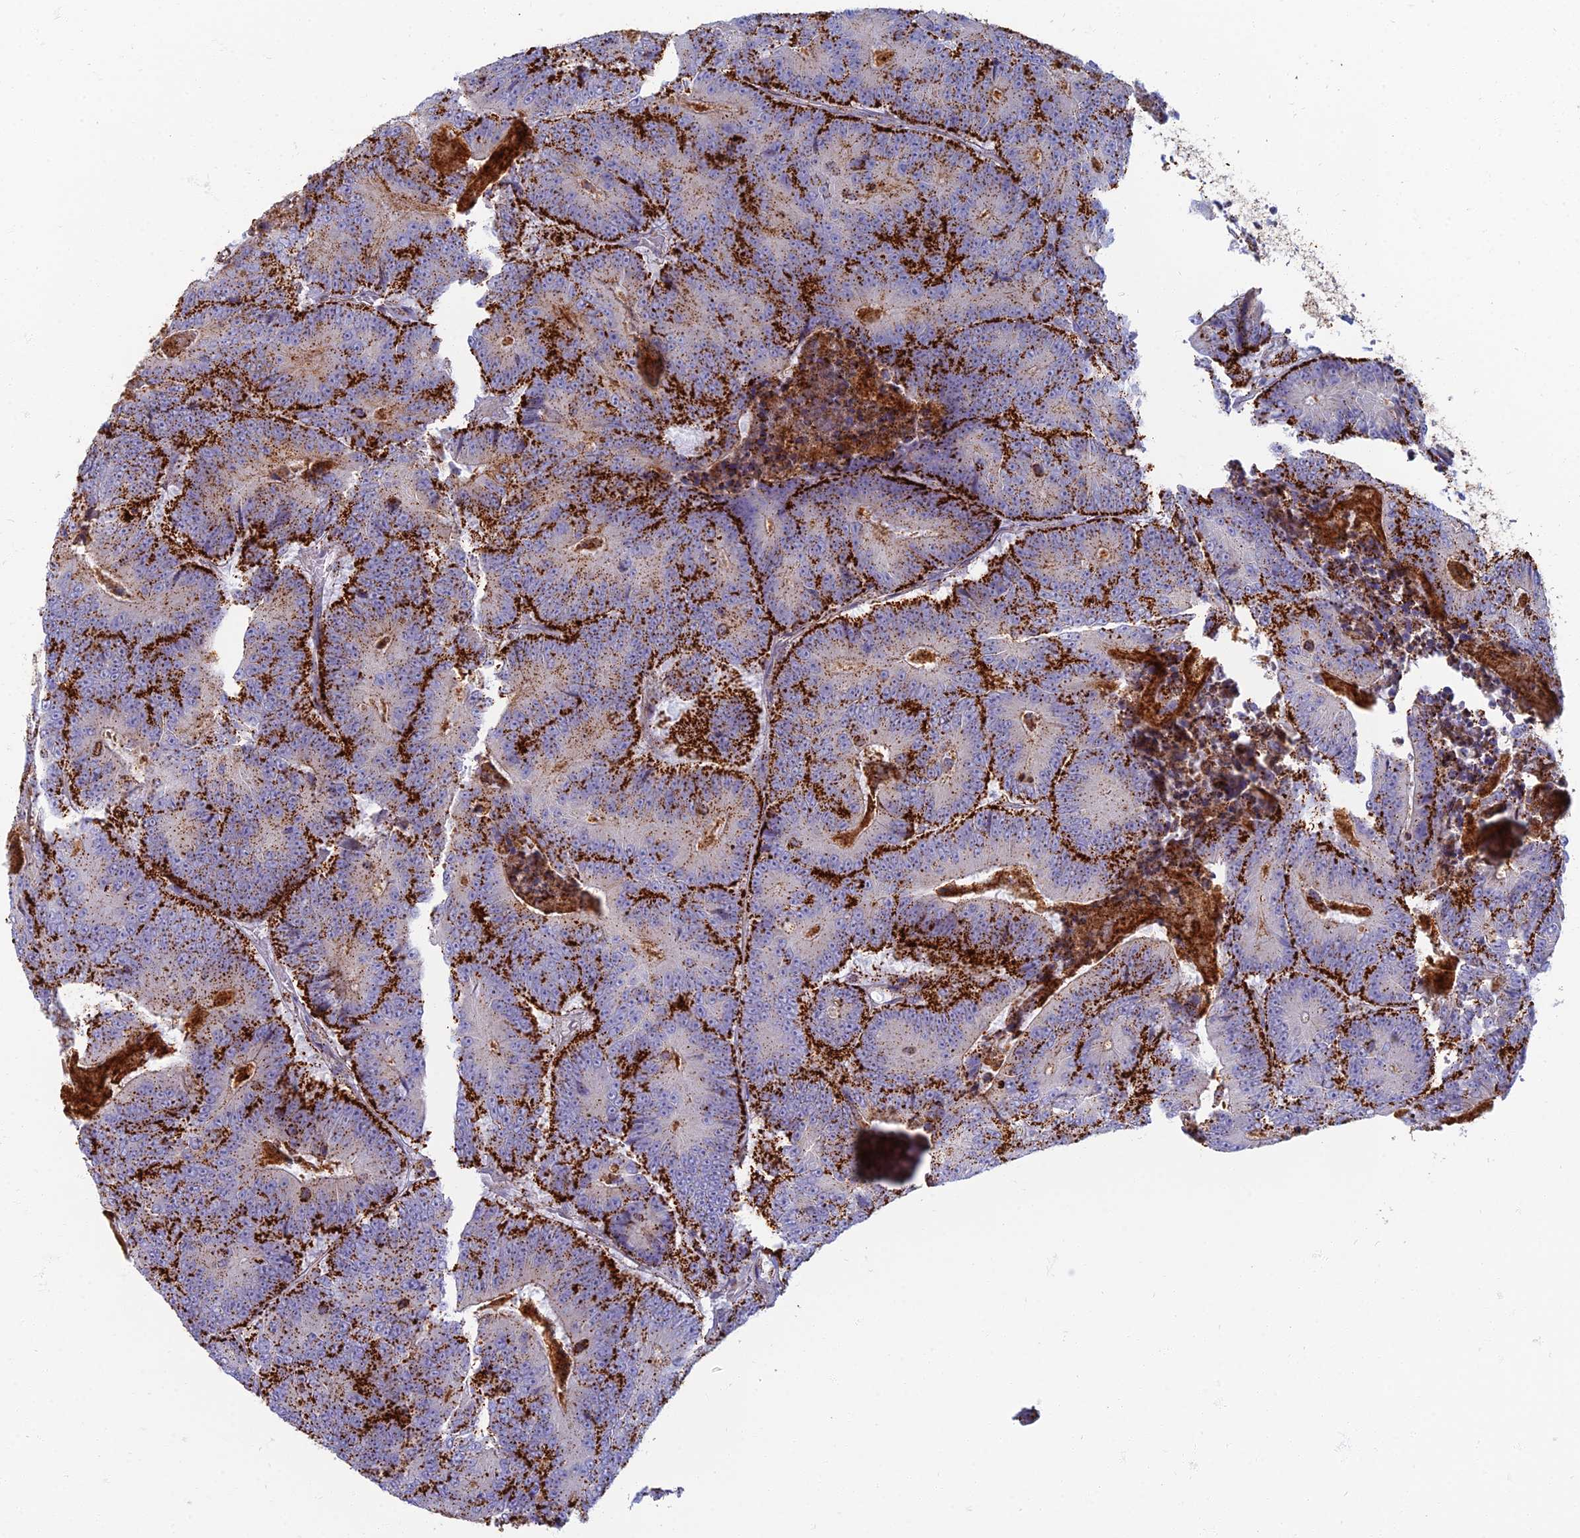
{"staining": {"intensity": "strong", "quantity": "25%-75%", "location": "cytoplasmic/membranous"}, "tissue": "colorectal cancer", "cell_type": "Tumor cells", "image_type": "cancer", "snomed": [{"axis": "morphology", "description": "Adenocarcinoma, NOS"}, {"axis": "topography", "description": "Colon"}], "caption": "There is high levels of strong cytoplasmic/membranous staining in tumor cells of colorectal cancer, as demonstrated by immunohistochemical staining (brown color).", "gene": "CHMP4B", "patient": {"sex": "male", "age": 83}}